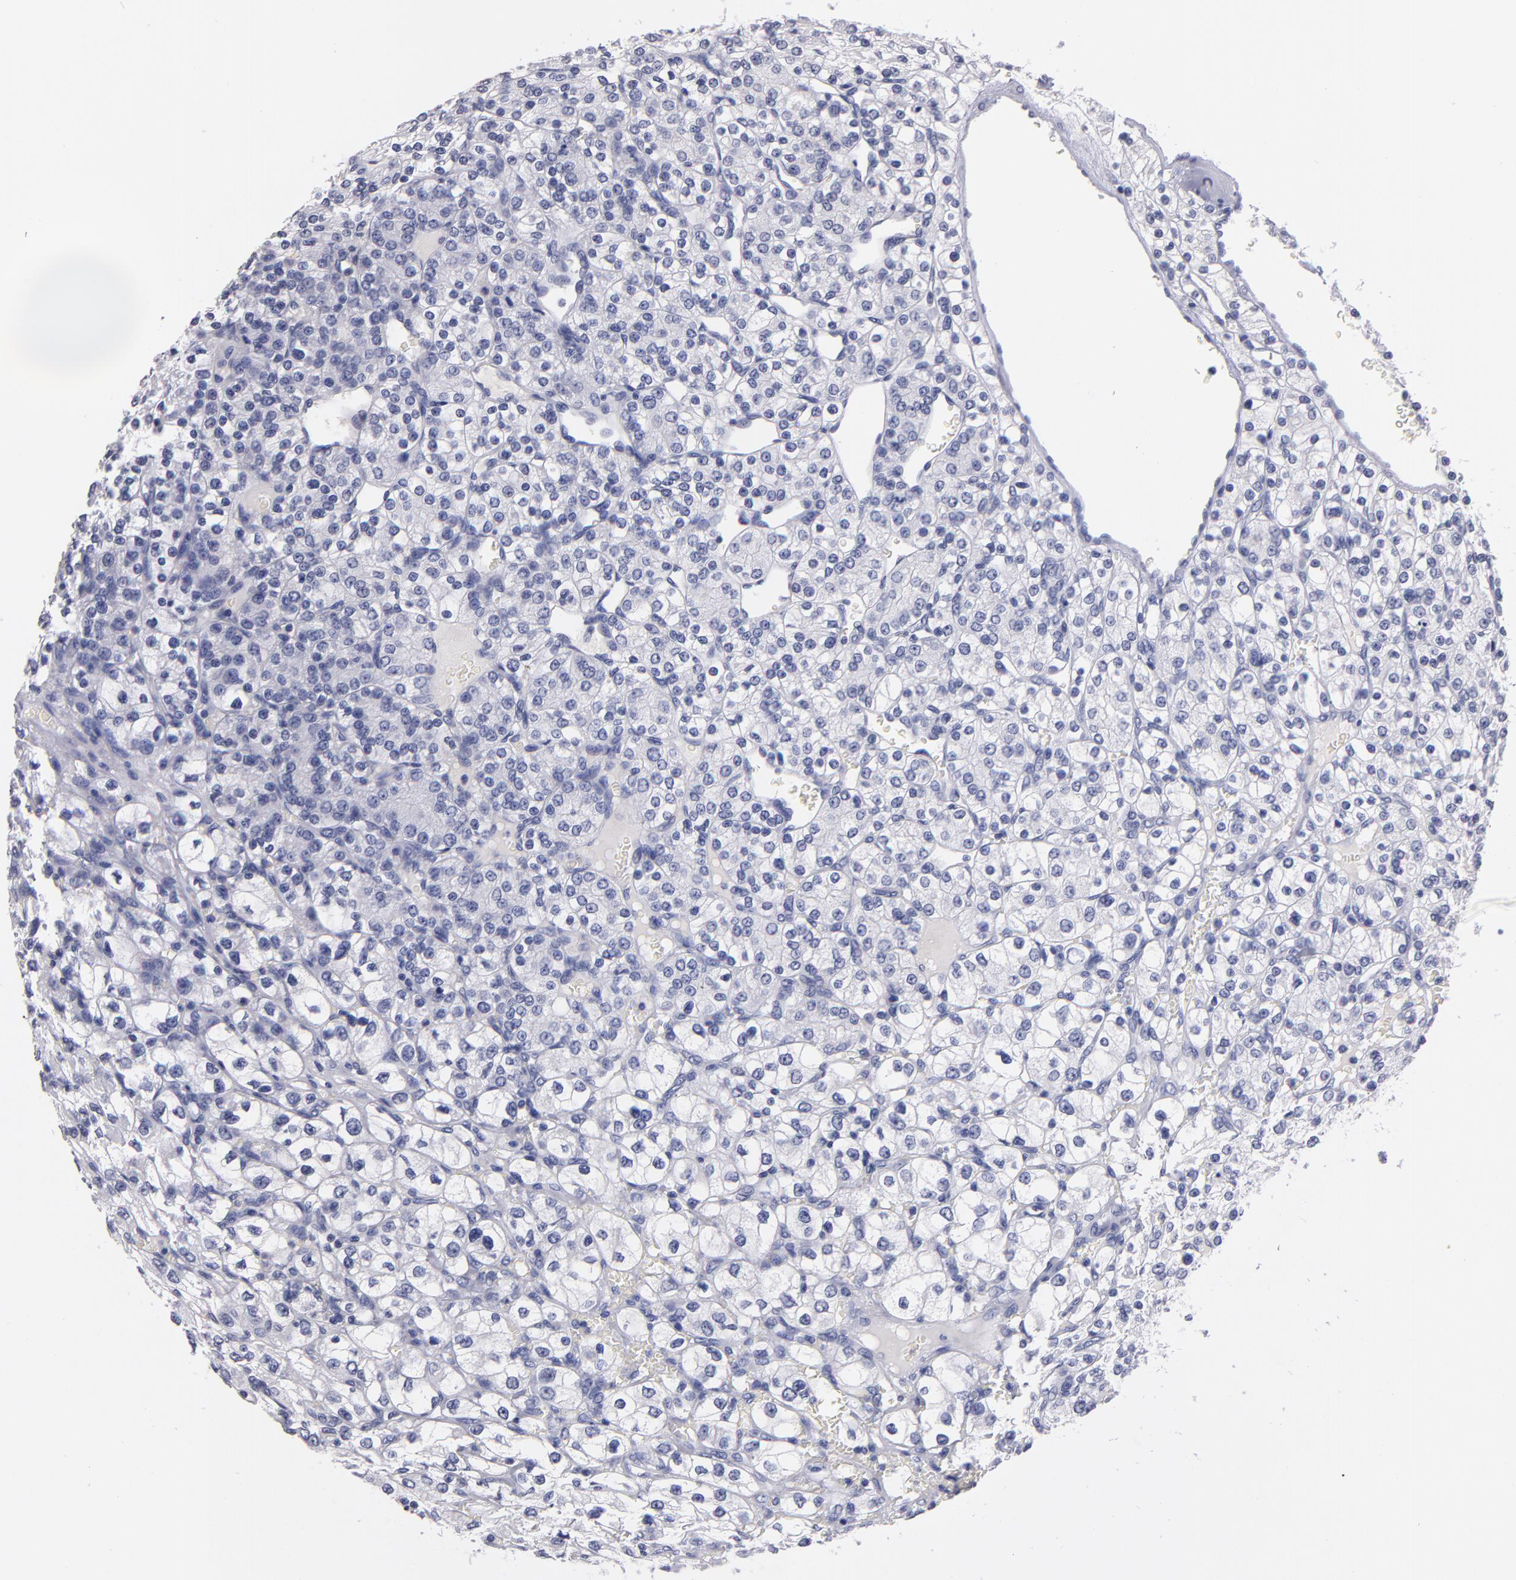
{"staining": {"intensity": "negative", "quantity": "none", "location": "none"}, "tissue": "renal cancer", "cell_type": "Tumor cells", "image_type": "cancer", "snomed": [{"axis": "morphology", "description": "Adenocarcinoma, NOS"}, {"axis": "topography", "description": "Kidney"}], "caption": "Human renal cancer (adenocarcinoma) stained for a protein using immunohistochemistry reveals no expression in tumor cells.", "gene": "SOX10", "patient": {"sex": "female", "age": 62}}